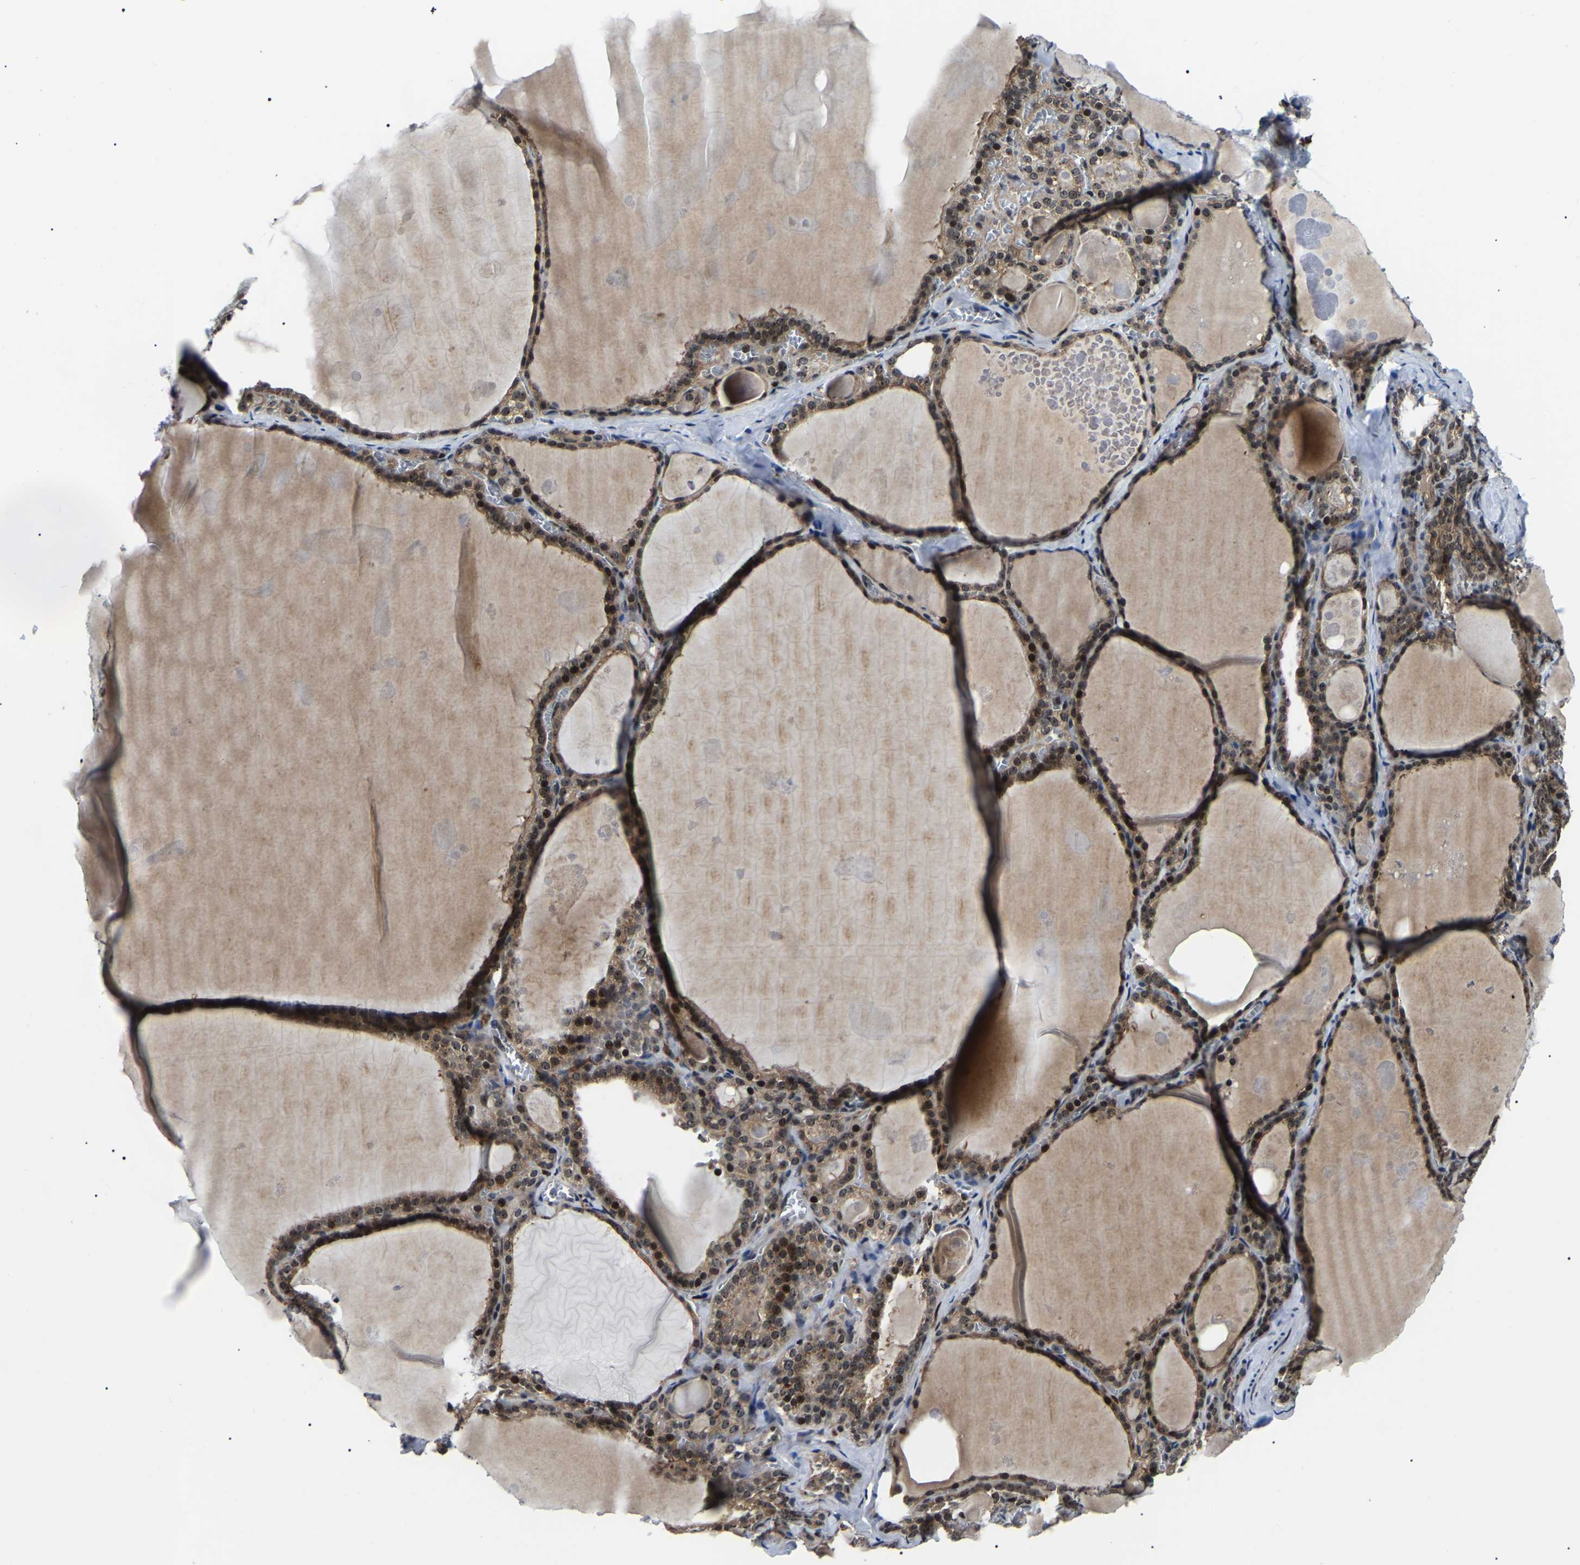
{"staining": {"intensity": "moderate", "quantity": ">75%", "location": "cytoplasmic/membranous,nuclear"}, "tissue": "thyroid gland", "cell_type": "Glandular cells", "image_type": "normal", "snomed": [{"axis": "morphology", "description": "Normal tissue, NOS"}, {"axis": "topography", "description": "Thyroid gland"}], "caption": "The immunohistochemical stain shows moderate cytoplasmic/membranous,nuclear positivity in glandular cells of normal thyroid gland. Nuclei are stained in blue.", "gene": "RRP1B", "patient": {"sex": "male", "age": 56}}